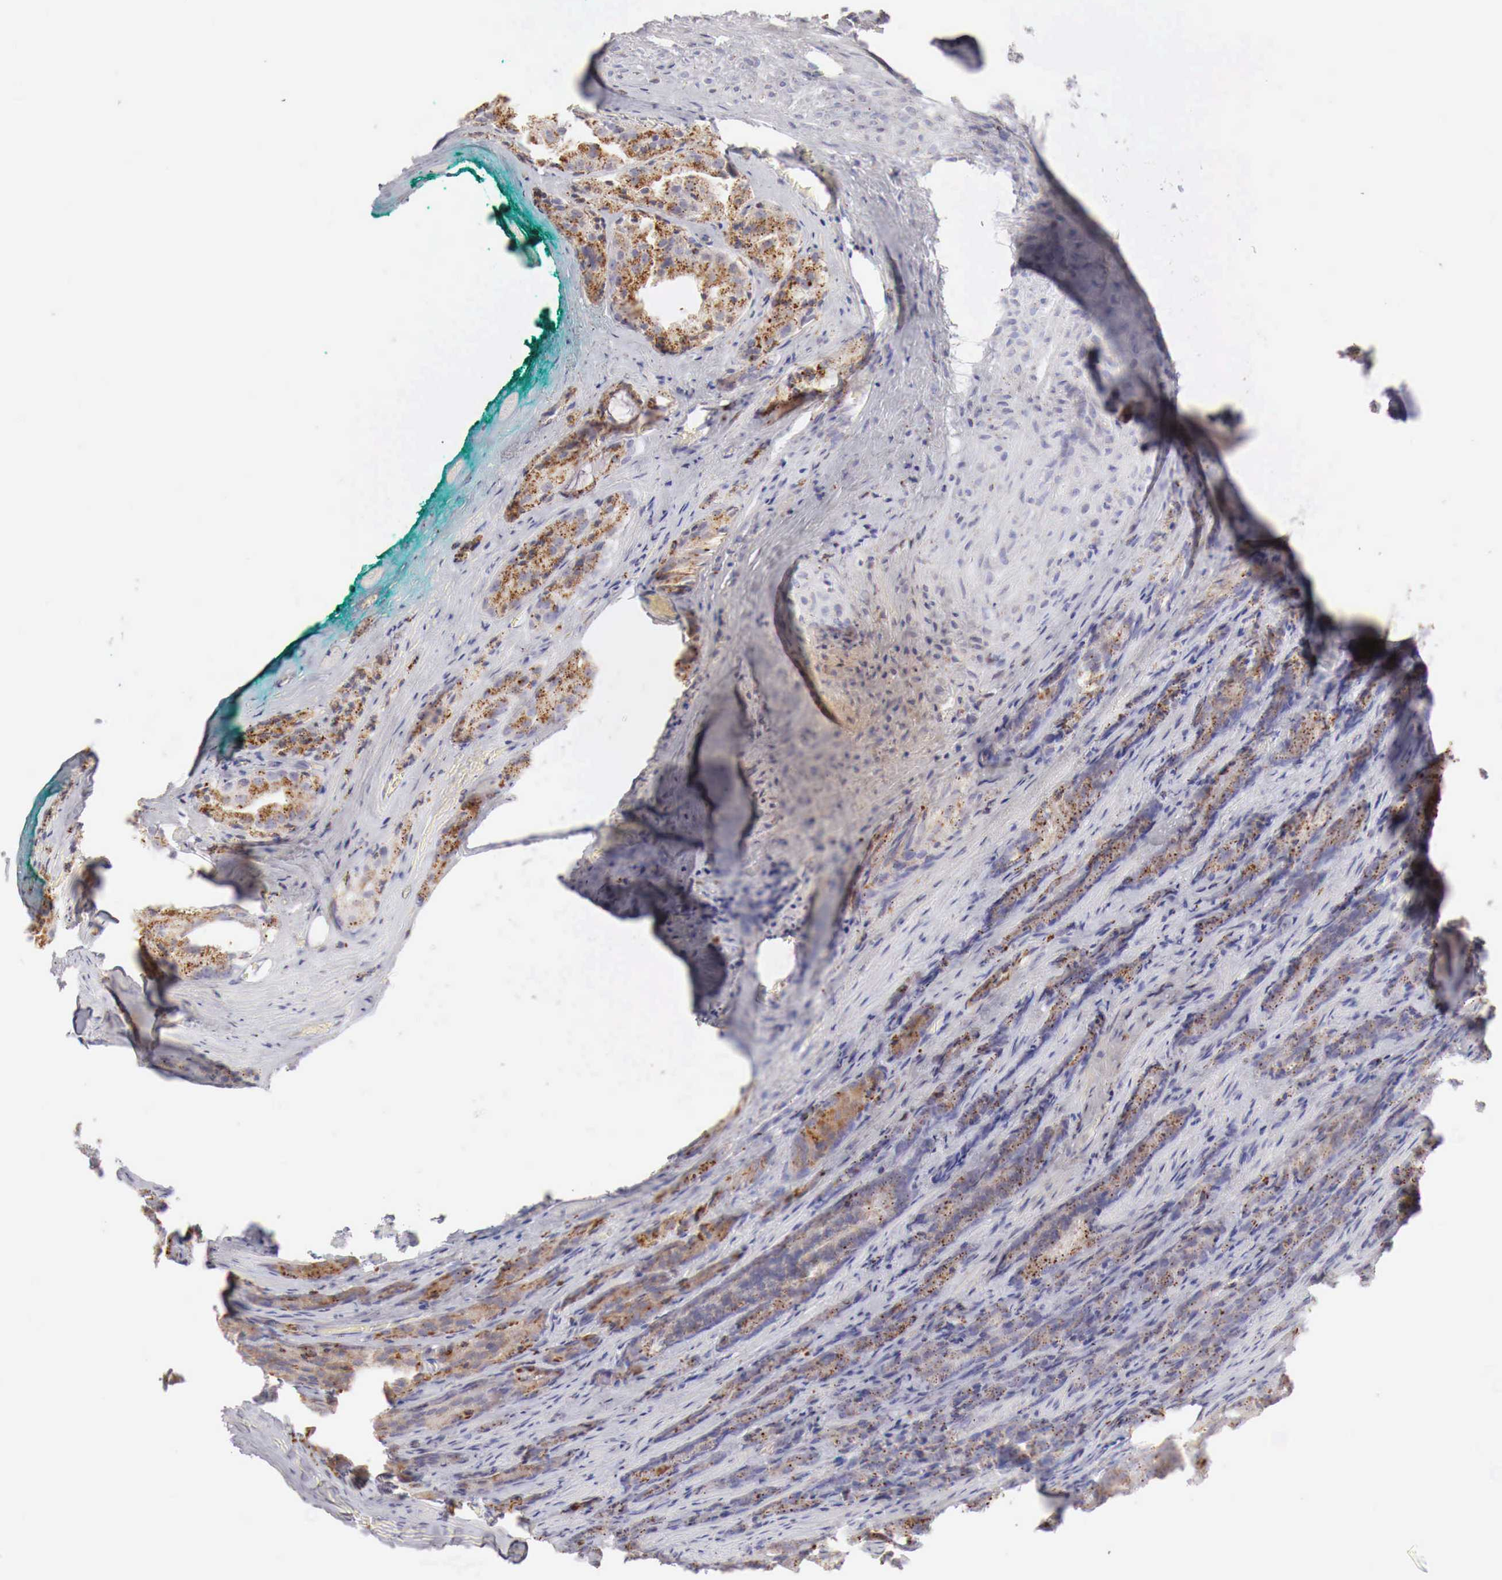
{"staining": {"intensity": "moderate", "quantity": ">75%", "location": "cytoplasmic/membranous"}, "tissue": "prostate cancer", "cell_type": "Tumor cells", "image_type": "cancer", "snomed": [{"axis": "morphology", "description": "Adenocarcinoma, Medium grade"}, {"axis": "topography", "description": "Prostate"}], "caption": "Immunohistochemical staining of prostate cancer demonstrates medium levels of moderate cytoplasmic/membranous protein staining in about >75% of tumor cells.", "gene": "GLA", "patient": {"sex": "male", "age": 60}}